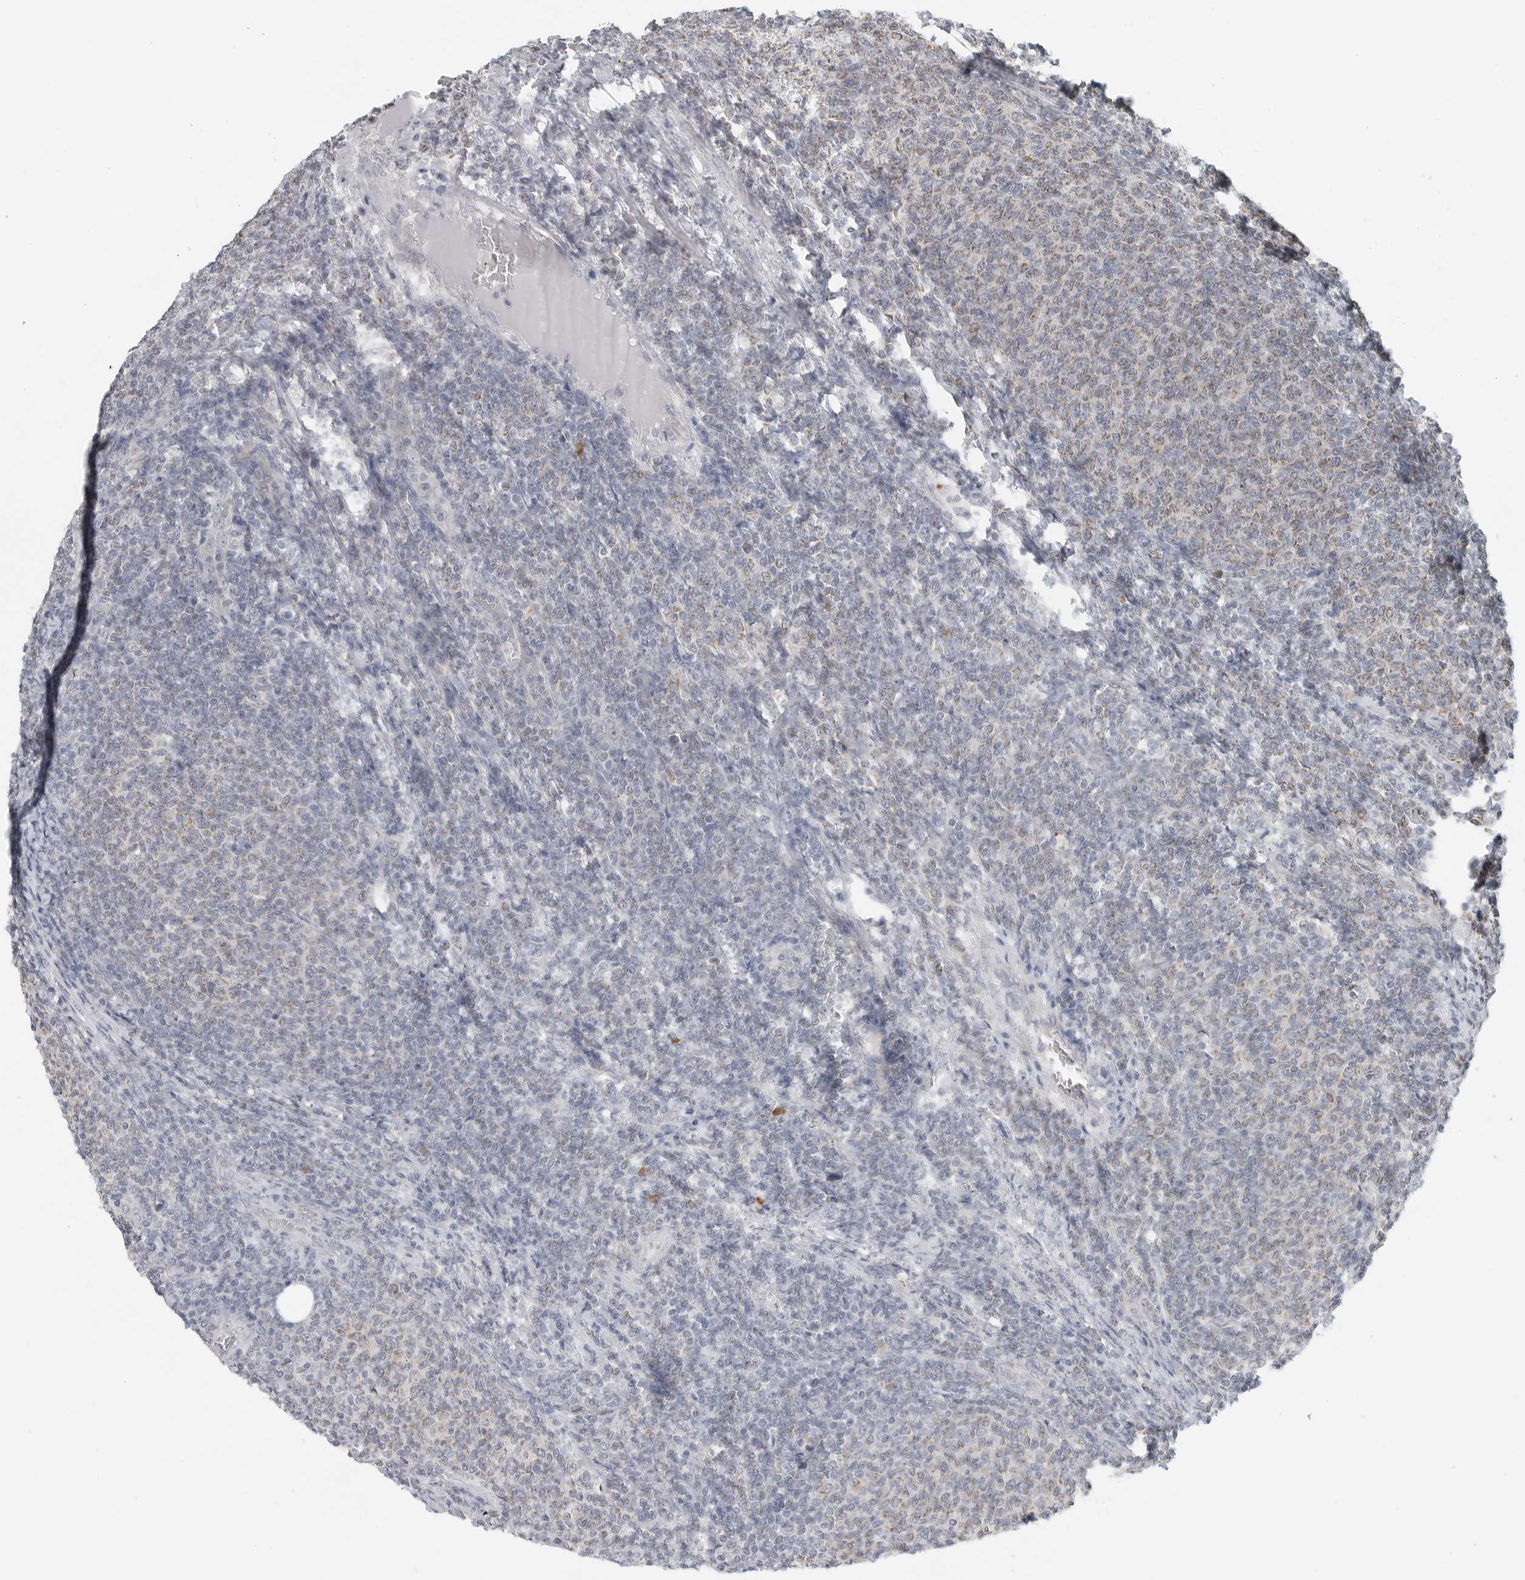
{"staining": {"intensity": "weak", "quantity": "25%-75%", "location": "cytoplasmic/membranous"}, "tissue": "lymphoma", "cell_type": "Tumor cells", "image_type": "cancer", "snomed": [{"axis": "morphology", "description": "Malignant lymphoma, non-Hodgkin's type, Low grade"}, {"axis": "topography", "description": "Lymph node"}], "caption": "Human low-grade malignant lymphoma, non-Hodgkin's type stained with a protein marker displays weak staining in tumor cells.", "gene": "IL12RB2", "patient": {"sex": "male", "age": 66}}